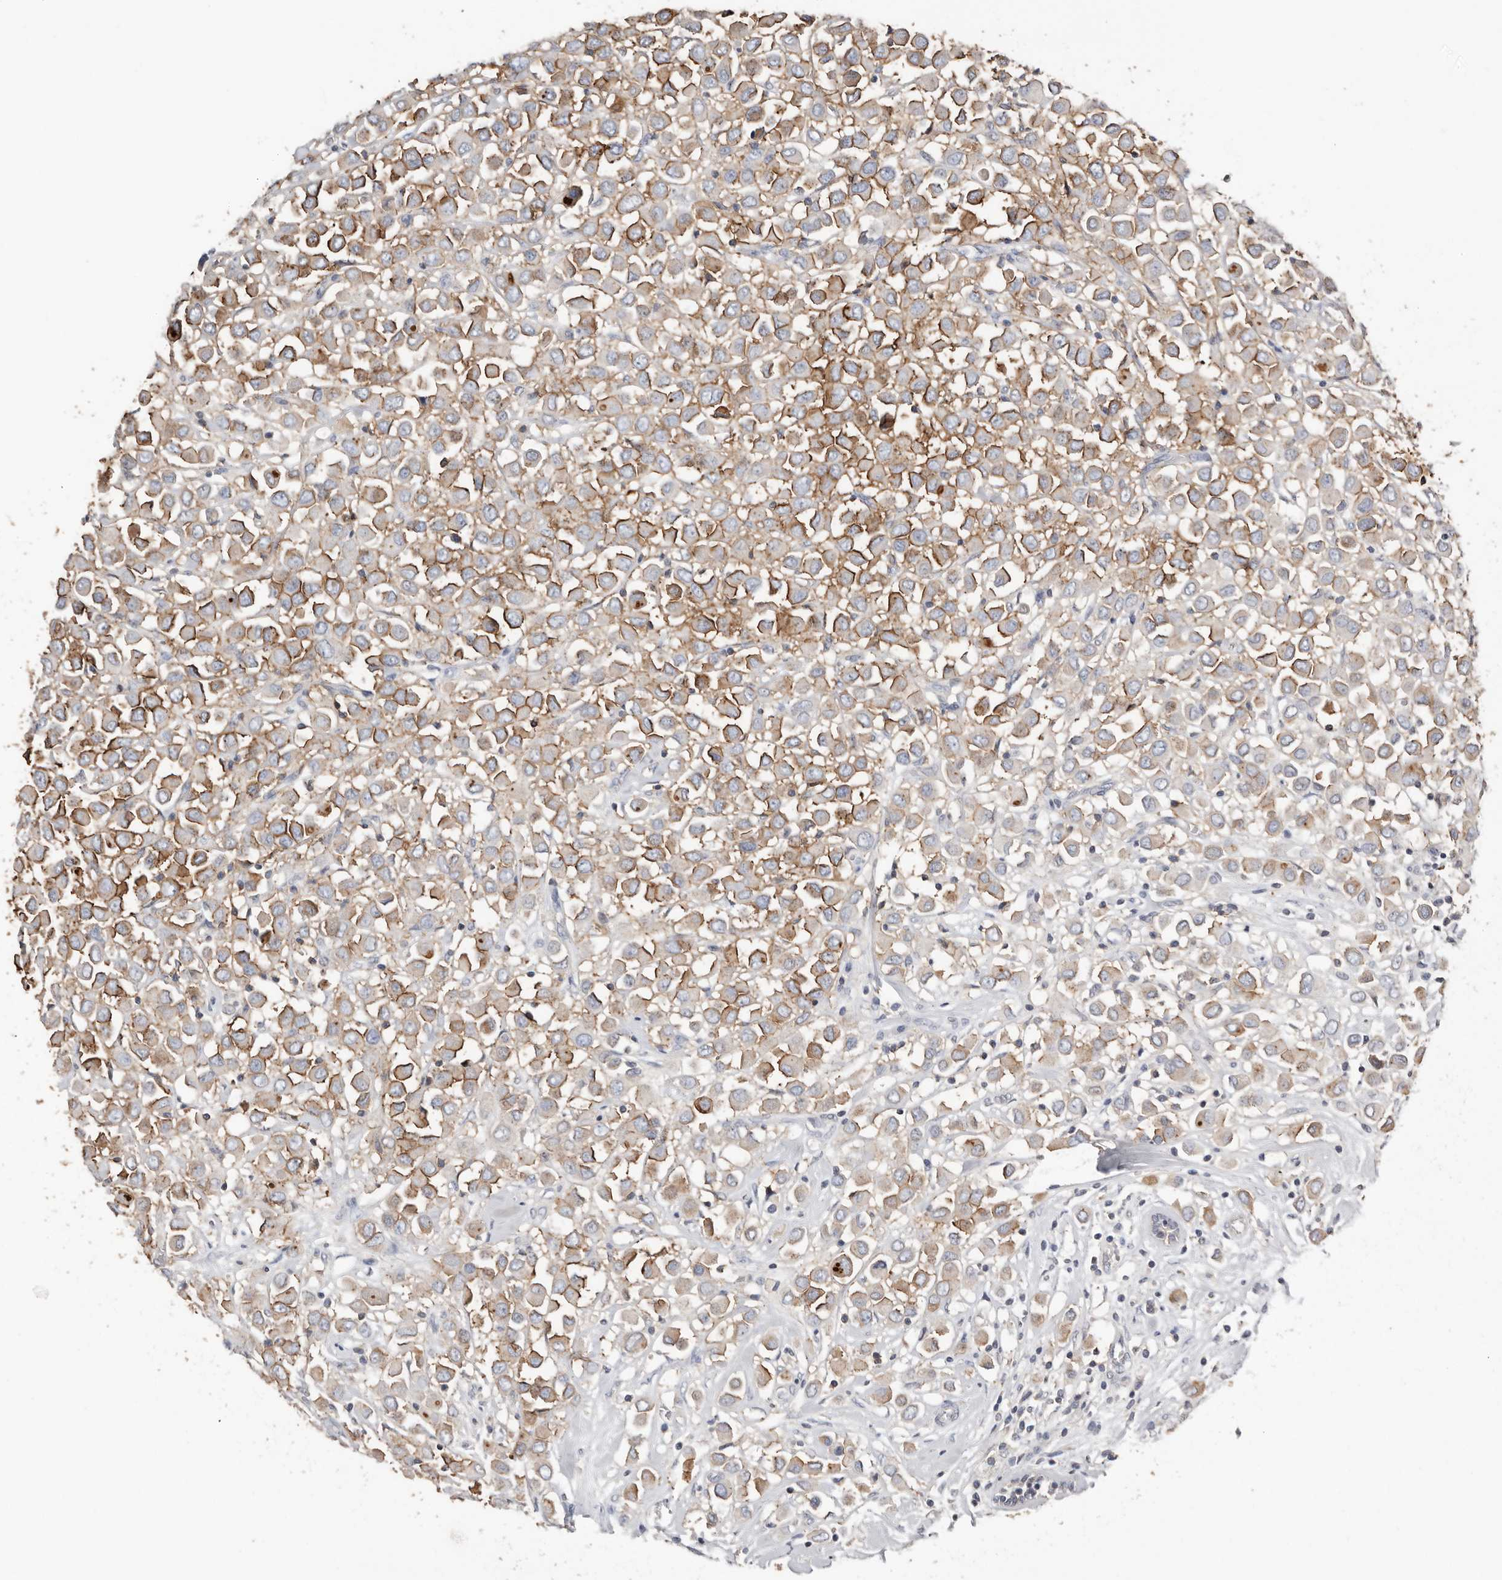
{"staining": {"intensity": "strong", "quantity": "25%-75%", "location": "cytoplasmic/membranous"}, "tissue": "breast cancer", "cell_type": "Tumor cells", "image_type": "cancer", "snomed": [{"axis": "morphology", "description": "Duct carcinoma"}, {"axis": "topography", "description": "Breast"}], "caption": "Intraductal carcinoma (breast) stained with a protein marker shows strong staining in tumor cells.", "gene": "S100A14", "patient": {"sex": "female", "age": 61}}